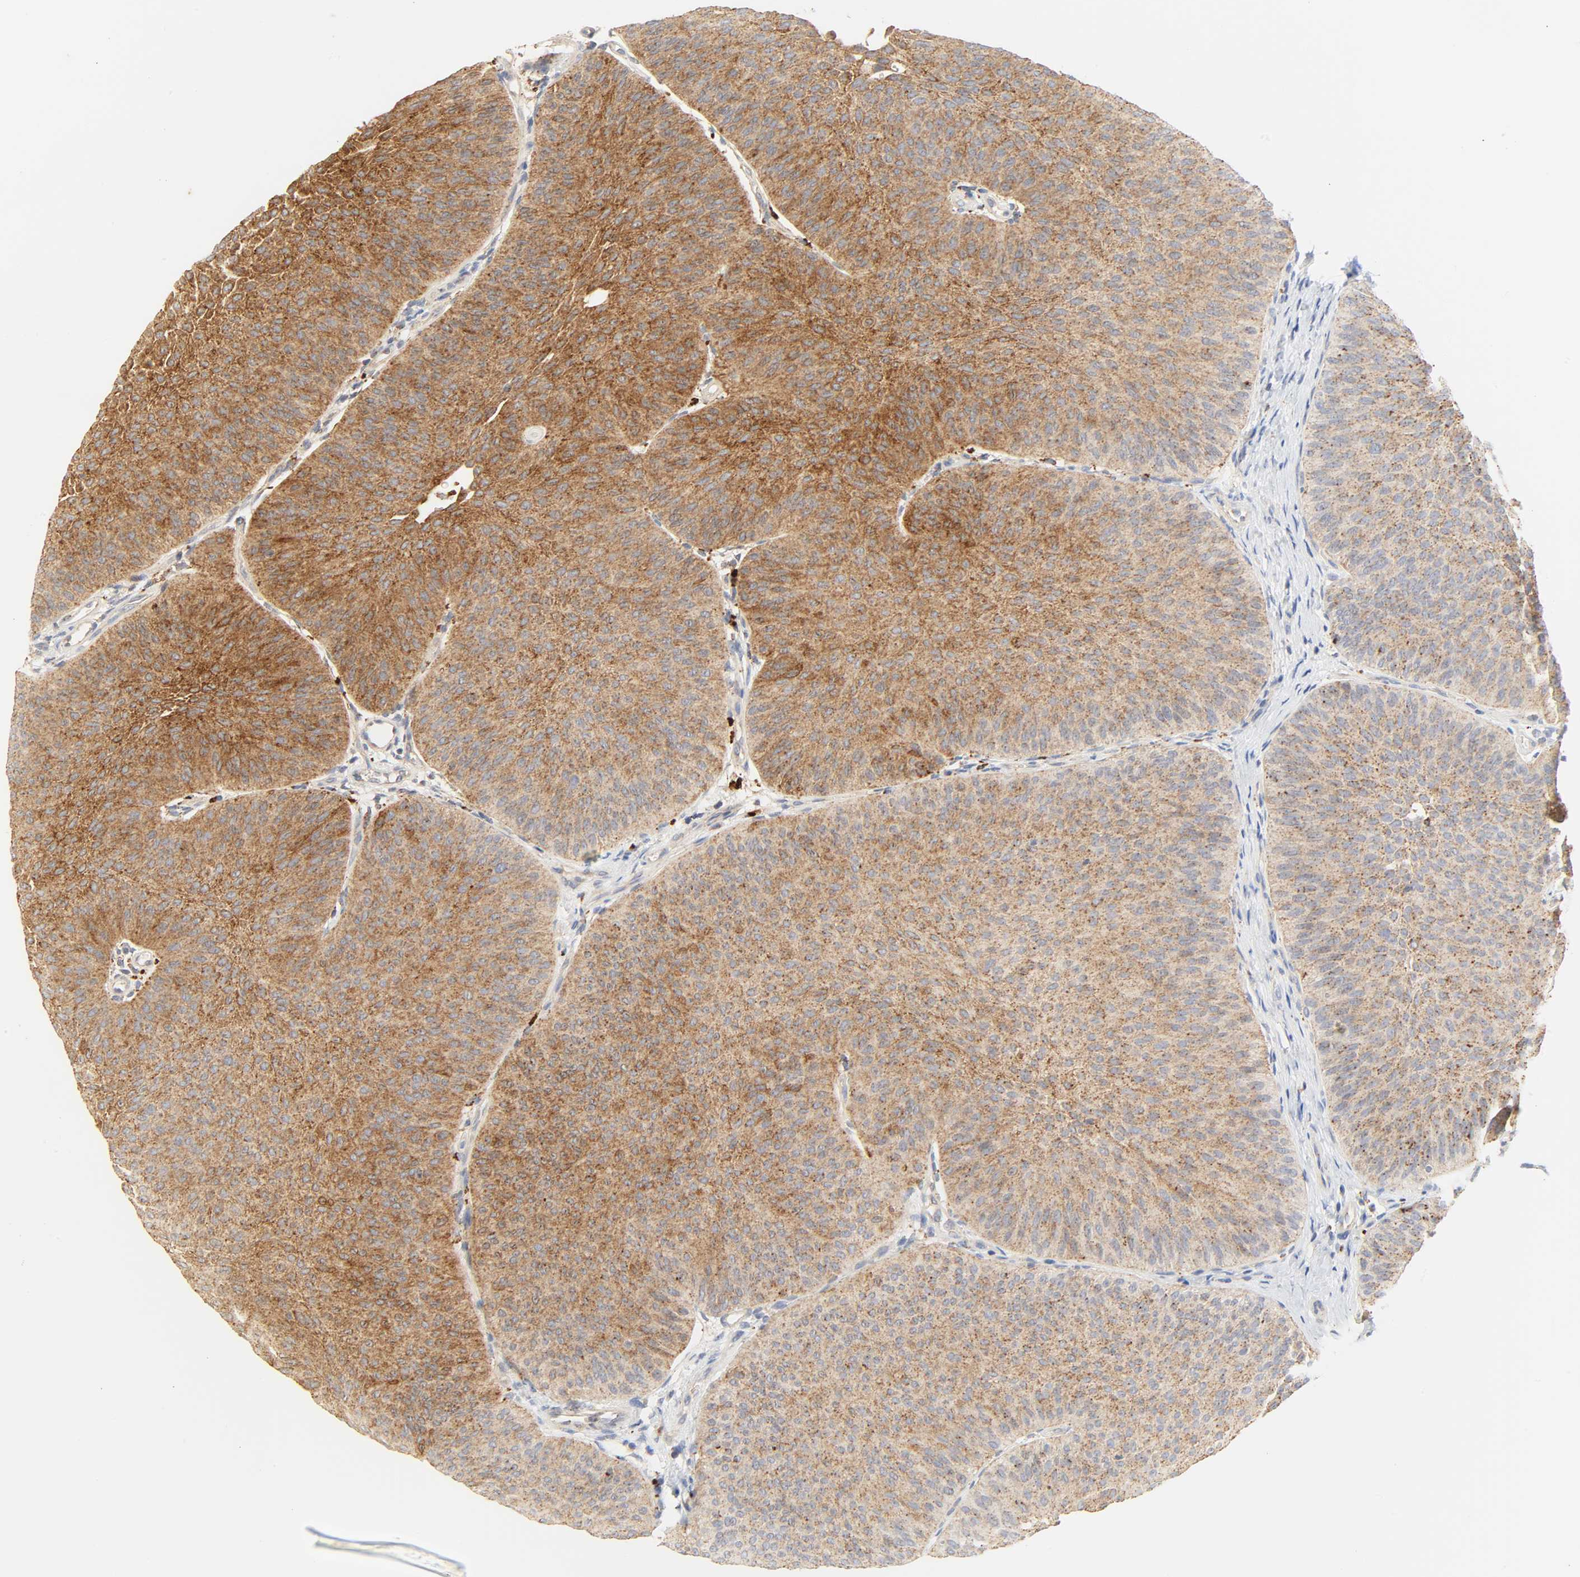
{"staining": {"intensity": "moderate", "quantity": ">75%", "location": "cytoplasmic/membranous"}, "tissue": "urothelial cancer", "cell_type": "Tumor cells", "image_type": "cancer", "snomed": [{"axis": "morphology", "description": "Urothelial carcinoma, Low grade"}, {"axis": "topography", "description": "Urinary bladder"}], "caption": "An IHC micrograph of neoplastic tissue is shown. Protein staining in brown shows moderate cytoplasmic/membranous positivity in urothelial carcinoma (low-grade) within tumor cells.", "gene": "CAMK2A", "patient": {"sex": "female", "age": 60}}